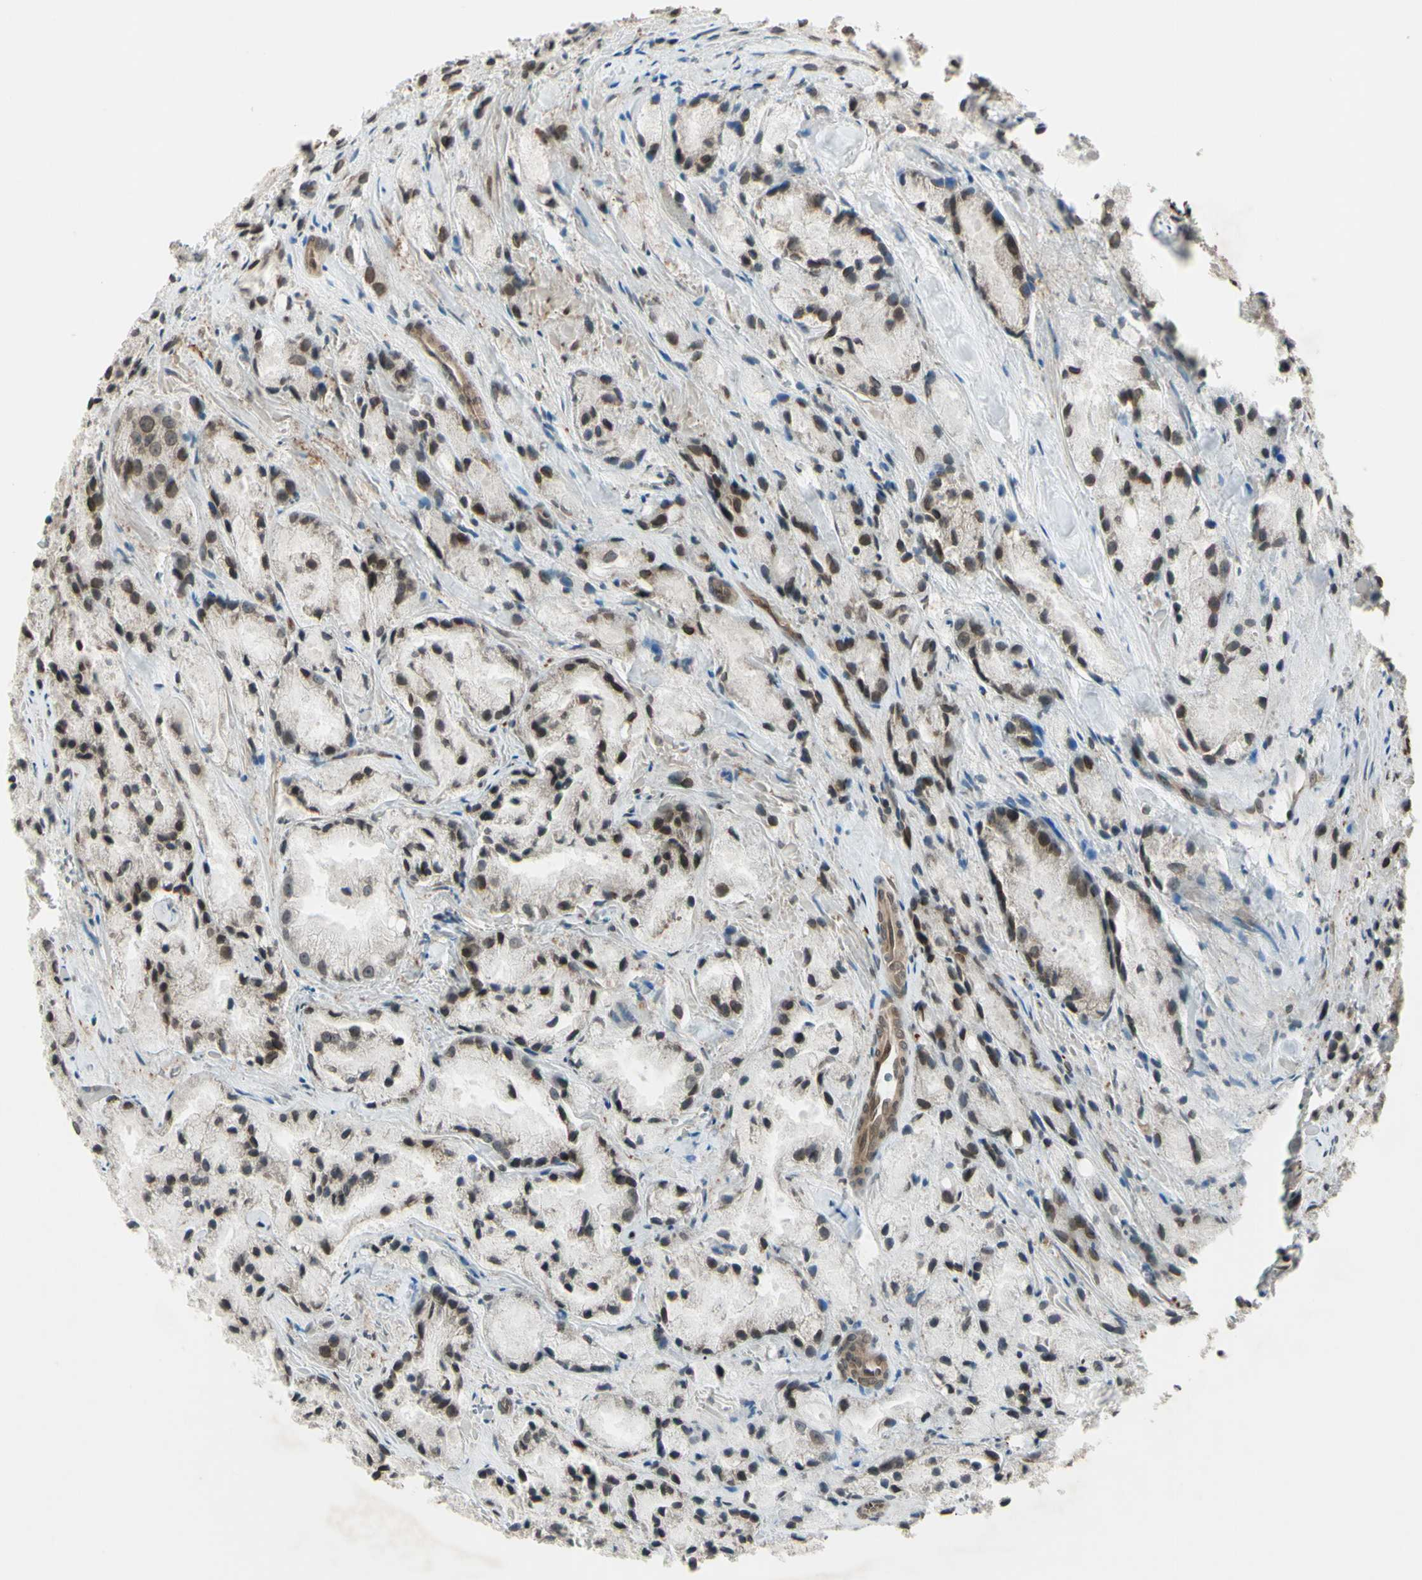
{"staining": {"intensity": "weak", "quantity": "25%-75%", "location": "nuclear"}, "tissue": "prostate cancer", "cell_type": "Tumor cells", "image_type": "cancer", "snomed": [{"axis": "morphology", "description": "Adenocarcinoma, Low grade"}, {"axis": "topography", "description": "Prostate"}], "caption": "Prostate cancer stained for a protein exhibits weak nuclear positivity in tumor cells.", "gene": "MLF2", "patient": {"sex": "male", "age": 64}}